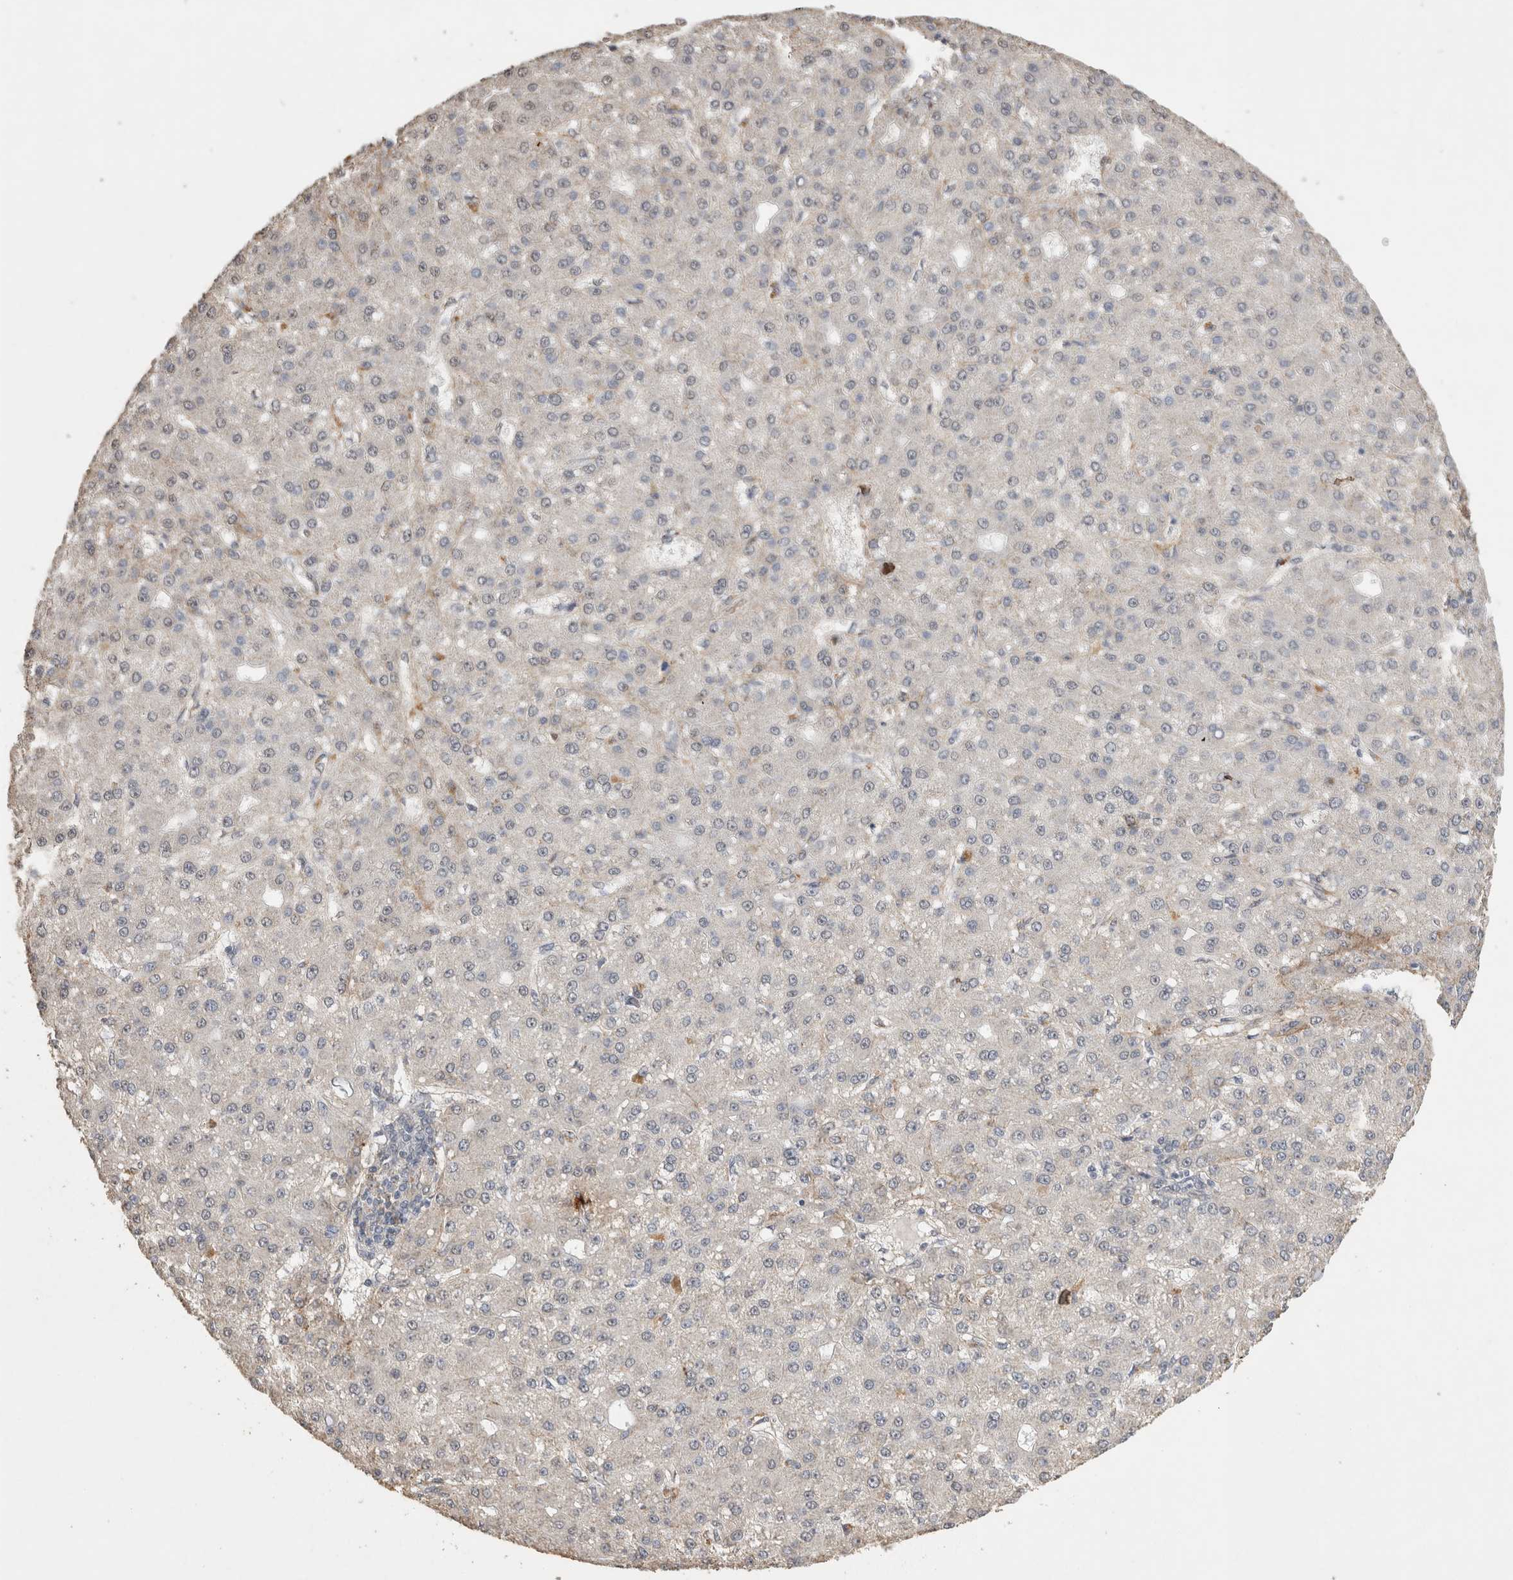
{"staining": {"intensity": "negative", "quantity": "none", "location": "none"}, "tissue": "liver cancer", "cell_type": "Tumor cells", "image_type": "cancer", "snomed": [{"axis": "morphology", "description": "Carcinoma, Hepatocellular, NOS"}, {"axis": "topography", "description": "Liver"}], "caption": "An image of human liver hepatocellular carcinoma is negative for staining in tumor cells.", "gene": "C1QTNF5", "patient": {"sex": "male", "age": 67}}